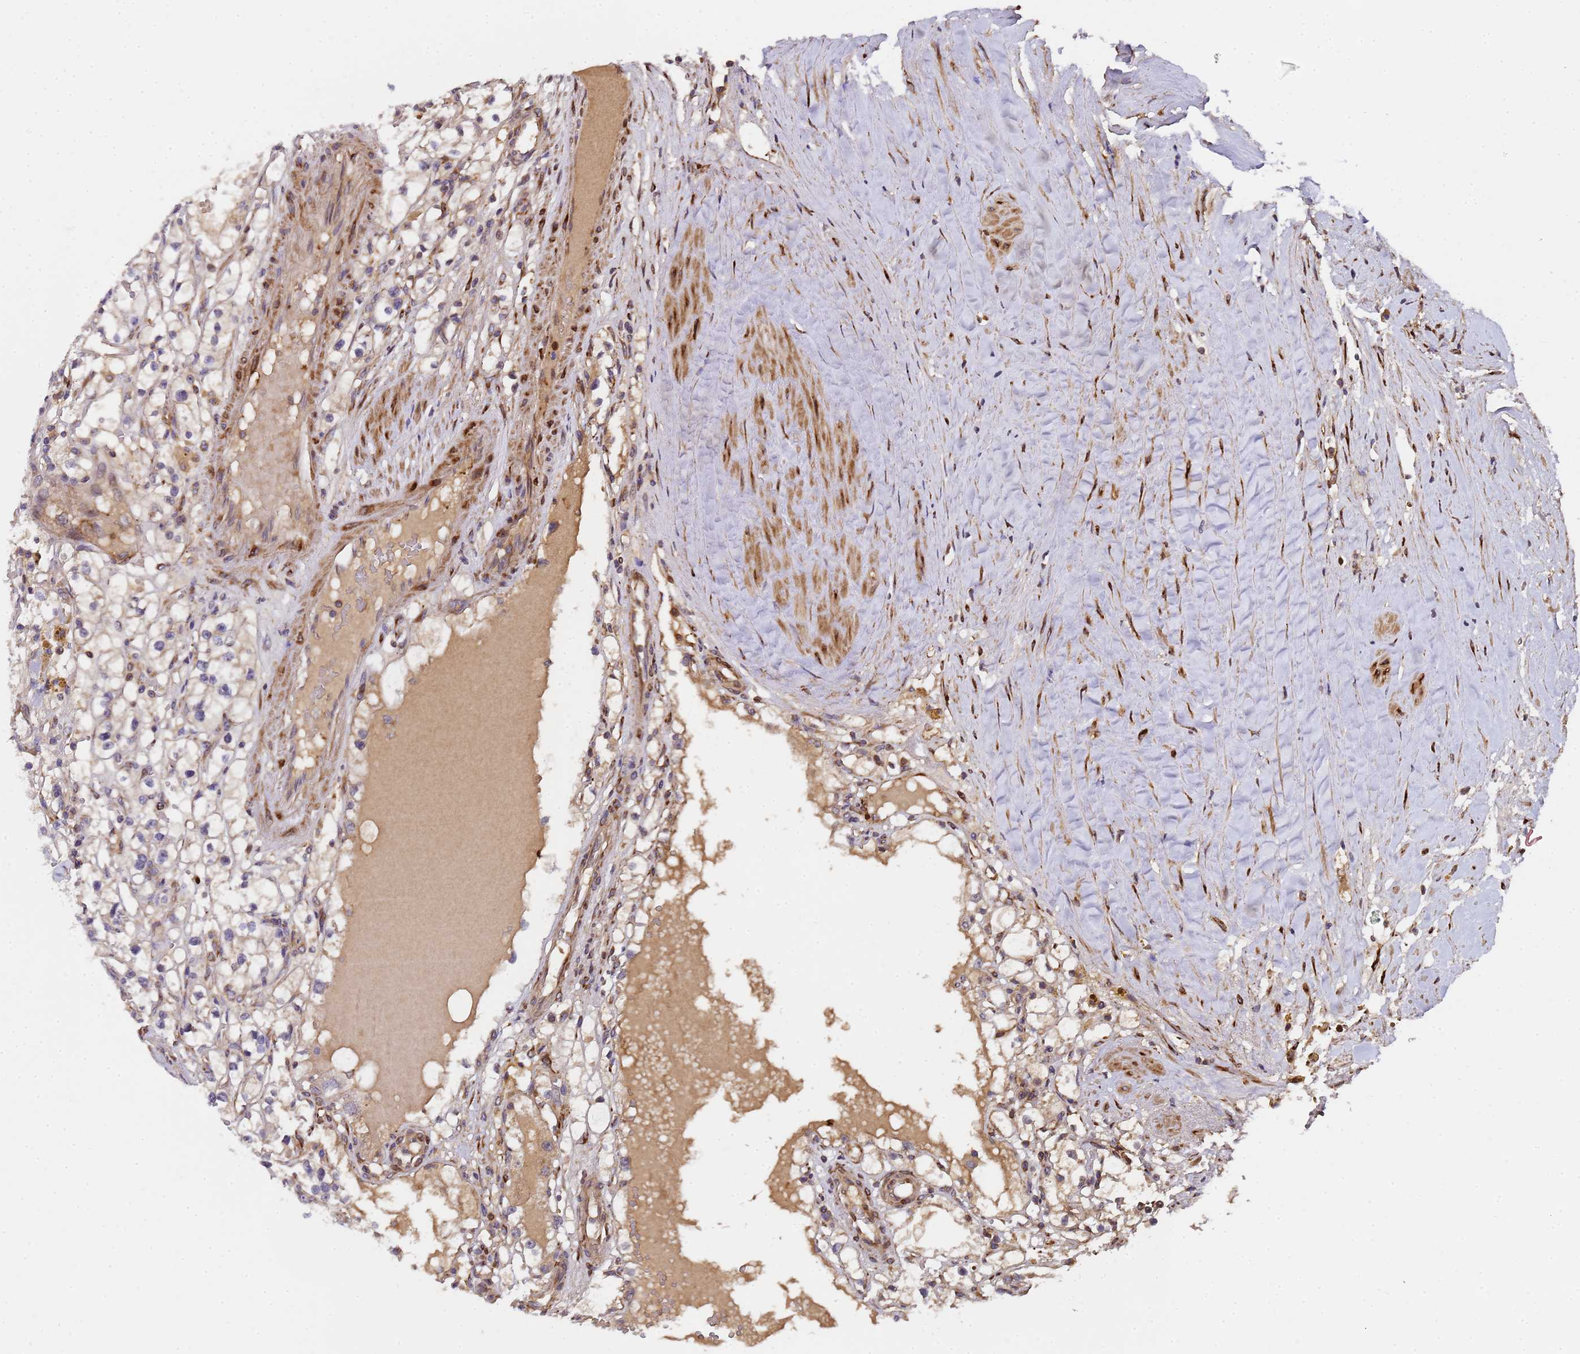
{"staining": {"intensity": "moderate", "quantity": "25%-75%", "location": "cytoplasmic/membranous"}, "tissue": "renal cancer", "cell_type": "Tumor cells", "image_type": "cancer", "snomed": [{"axis": "morphology", "description": "Adenocarcinoma, NOS"}, {"axis": "topography", "description": "Kidney"}], "caption": "Immunohistochemistry of human renal adenocarcinoma displays medium levels of moderate cytoplasmic/membranous staining in about 25%-75% of tumor cells.", "gene": "MOCS1", "patient": {"sex": "male", "age": 56}}